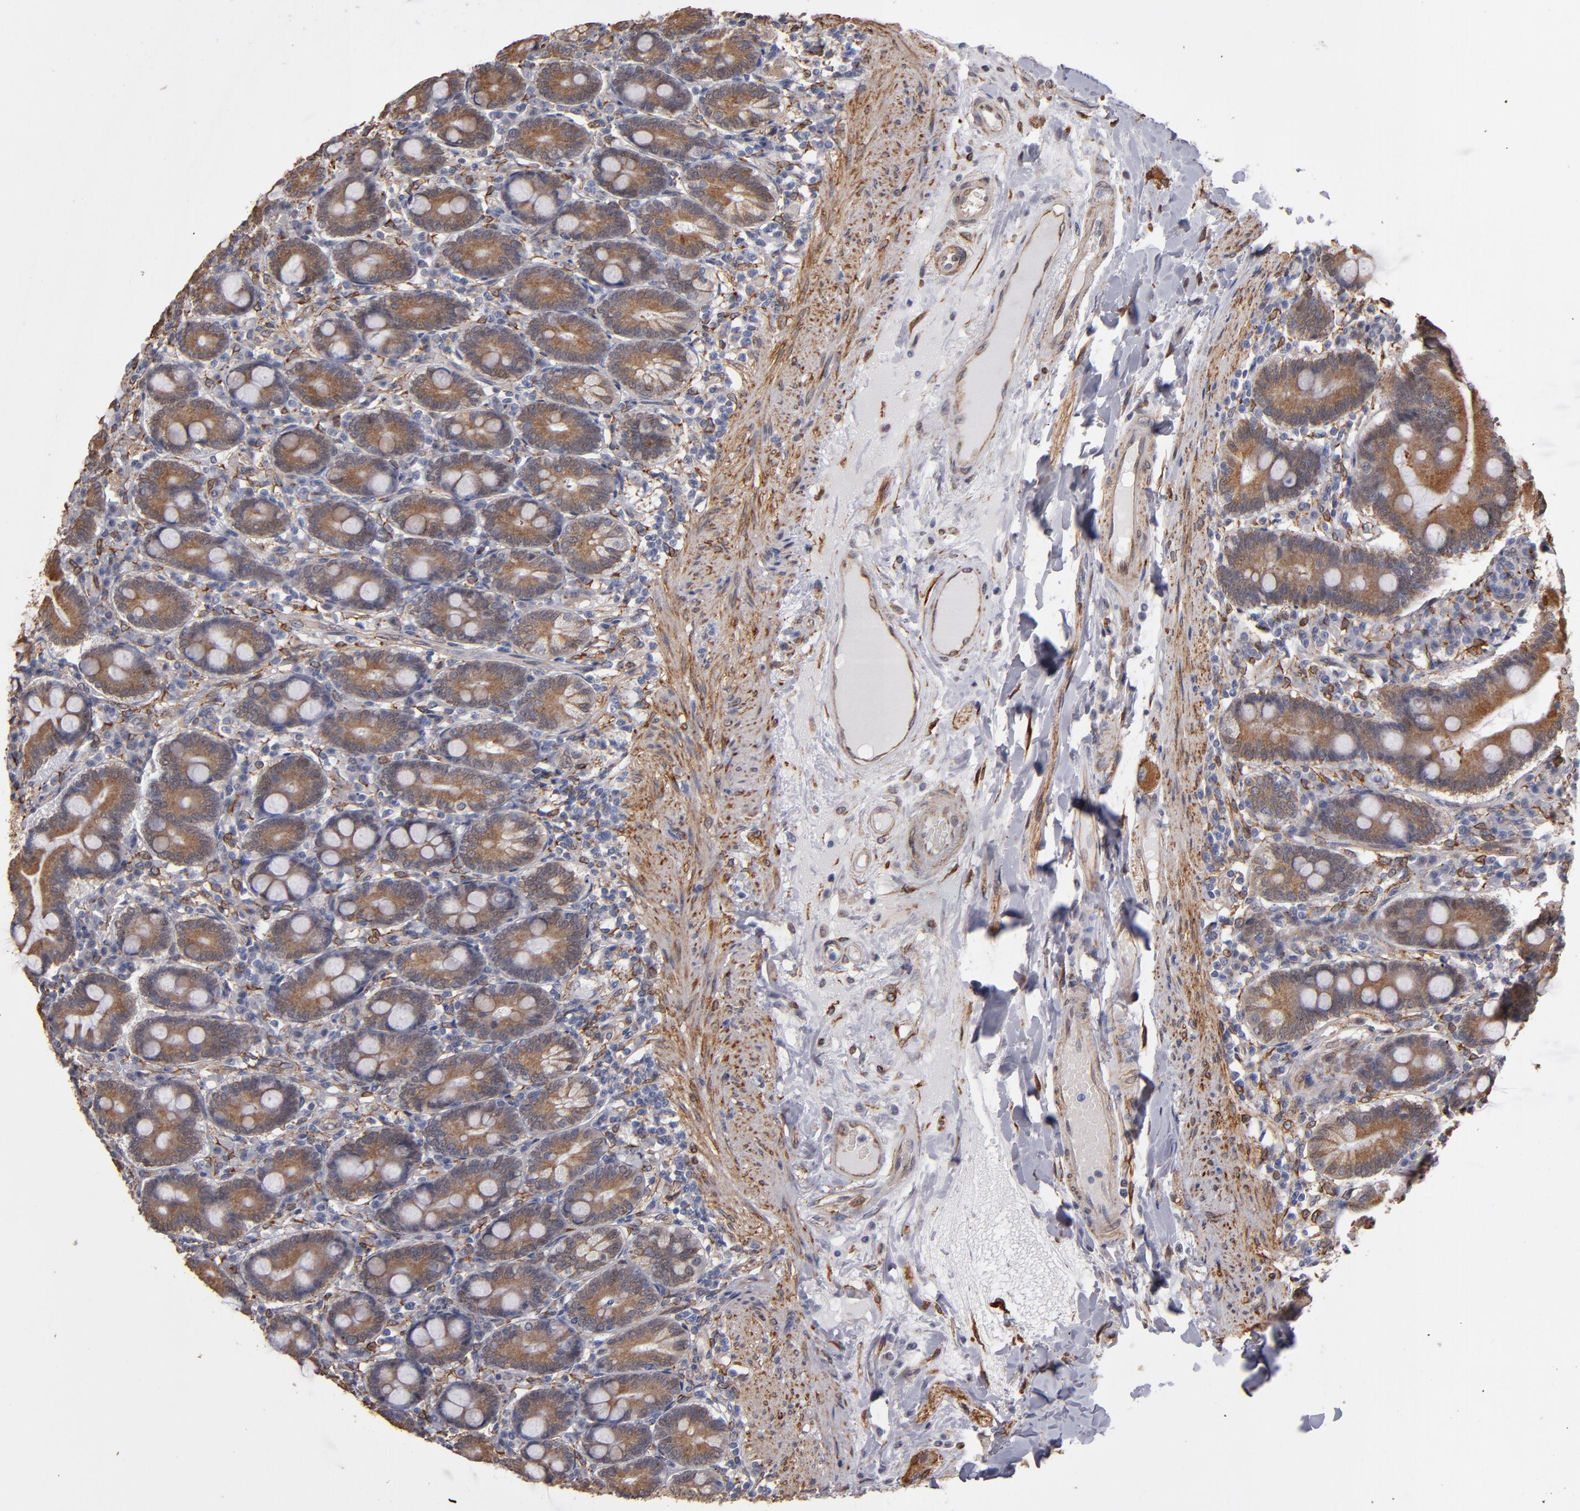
{"staining": {"intensity": "moderate", "quantity": ">75%", "location": "cytoplasmic/membranous"}, "tissue": "duodenum", "cell_type": "Glandular cells", "image_type": "normal", "snomed": [{"axis": "morphology", "description": "Normal tissue, NOS"}, {"axis": "topography", "description": "Duodenum"}], "caption": "Moderate cytoplasmic/membranous positivity is present in about >75% of glandular cells in normal duodenum.", "gene": "PGRMC1", "patient": {"sex": "female", "age": 64}}